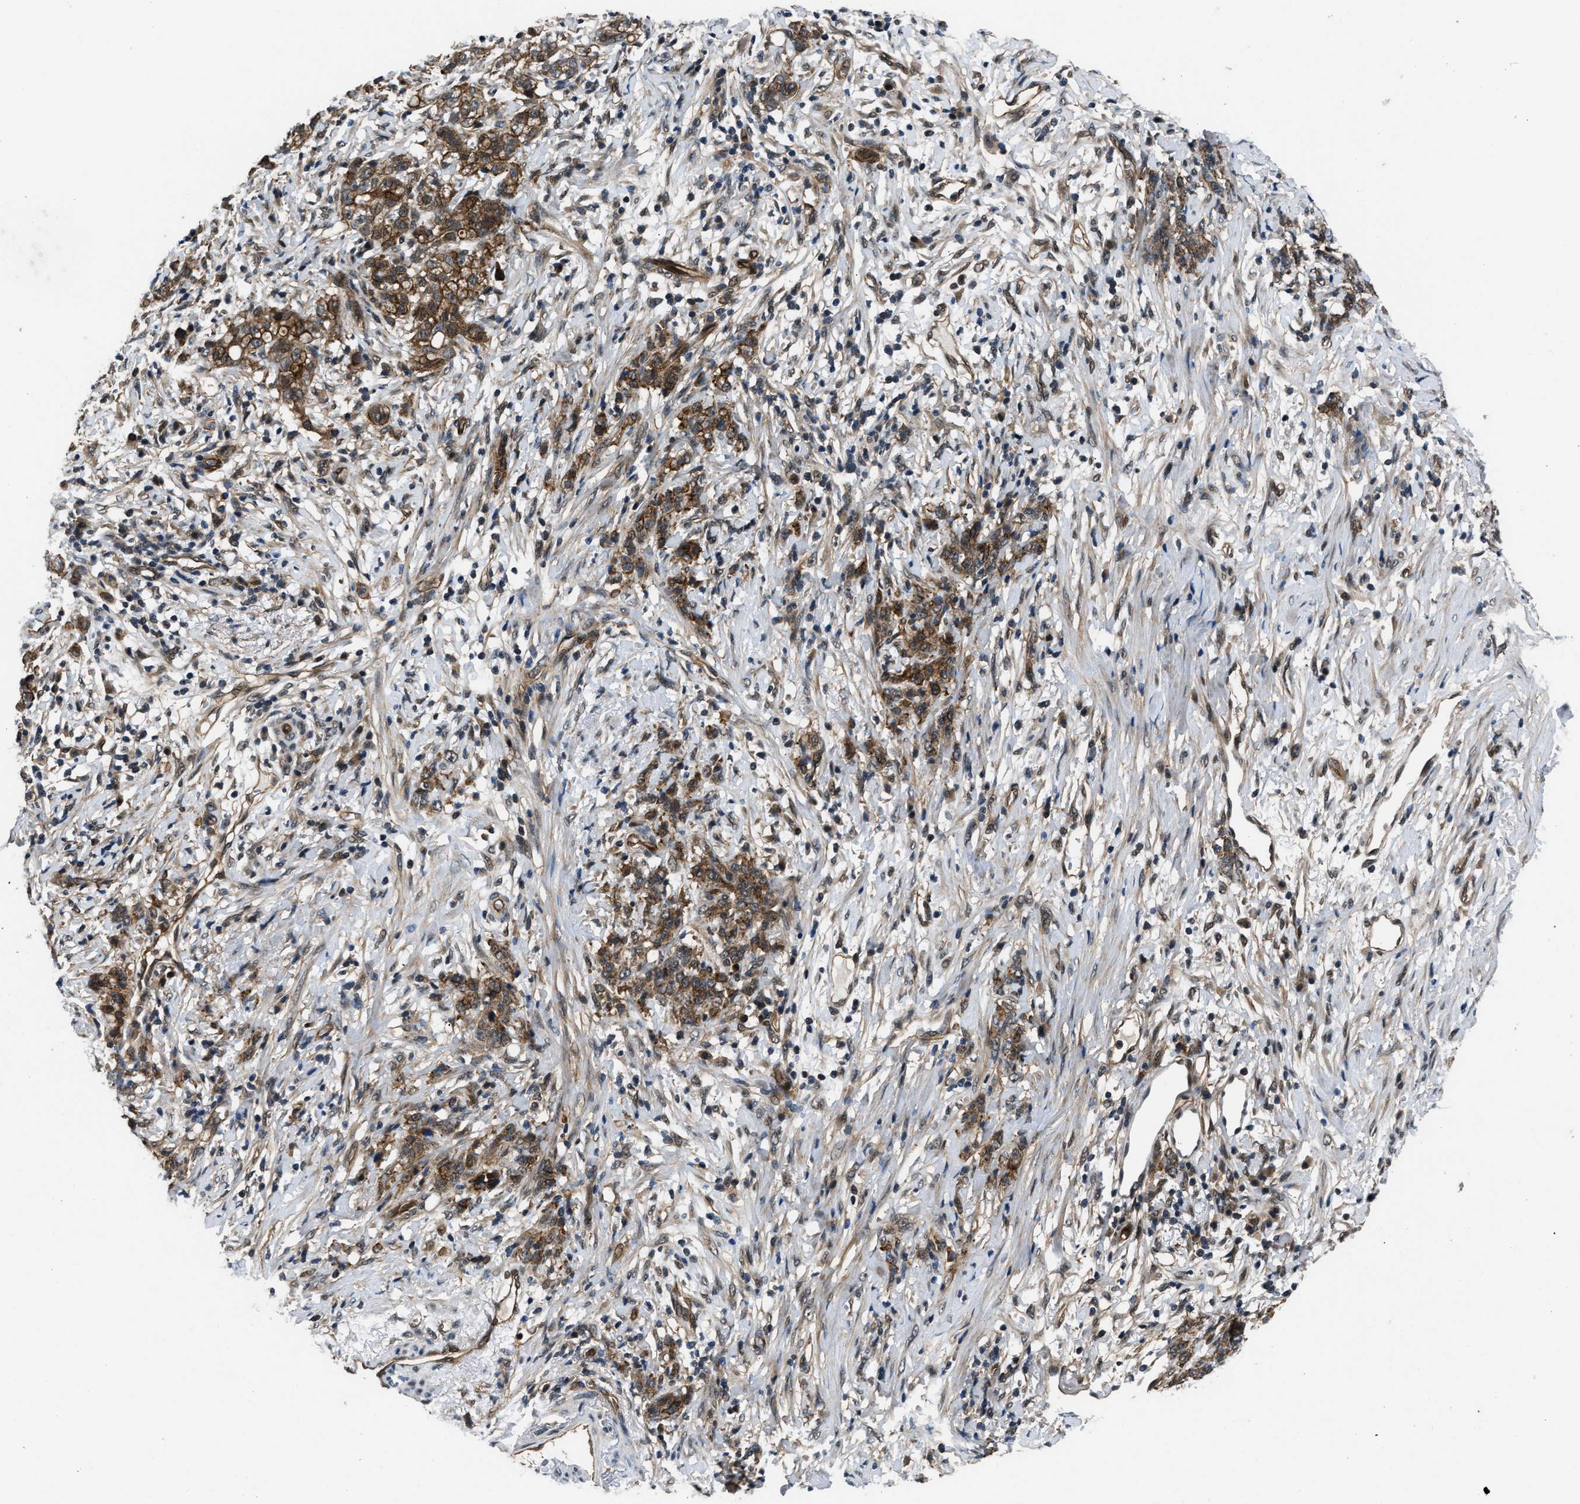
{"staining": {"intensity": "strong", "quantity": ">75%", "location": "cytoplasmic/membranous"}, "tissue": "stomach cancer", "cell_type": "Tumor cells", "image_type": "cancer", "snomed": [{"axis": "morphology", "description": "Adenocarcinoma, NOS"}, {"axis": "topography", "description": "Stomach, lower"}], "caption": "Immunohistochemical staining of human stomach cancer (adenocarcinoma) reveals high levels of strong cytoplasmic/membranous protein positivity in approximately >75% of tumor cells.", "gene": "COPS2", "patient": {"sex": "male", "age": 88}}